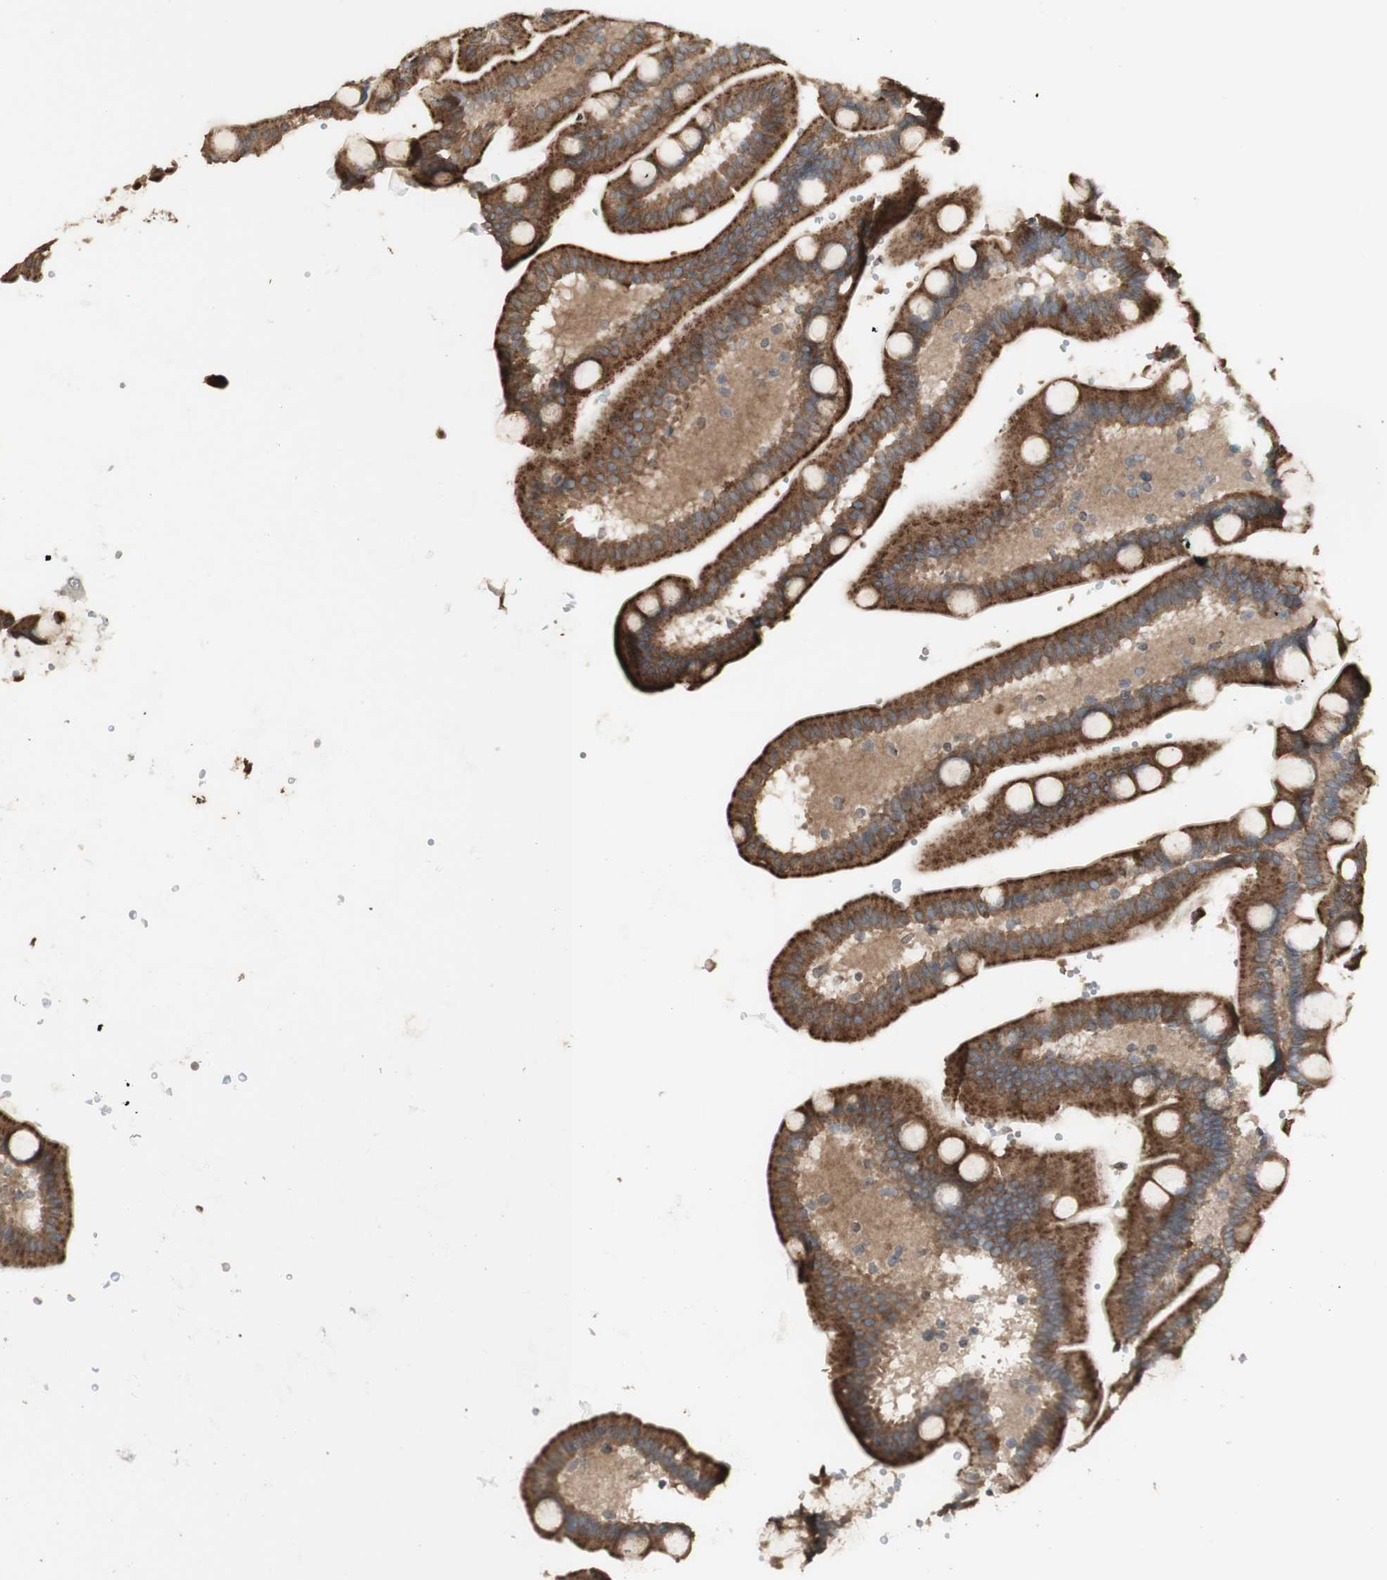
{"staining": {"intensity": "strong", "quantity": ">75%", "location": "cytoplasmic/membranous"}, "tissue": "duodenum", "cell_type": "Glandular cells", "image_type": "normal", "snomed": [{"axis": "morphology", "description": "Normal tissue, NOS"}, {"axis": "topography", "description": "Duodenum"}], "caption": "Duodenum stained with a brown dye shows strong cytoplasmic/membranous positive positivity in approximately >75% of glandular cells.", "gene": "ATP6V1E1", "patient": {"sex": "male", "age": 54}}